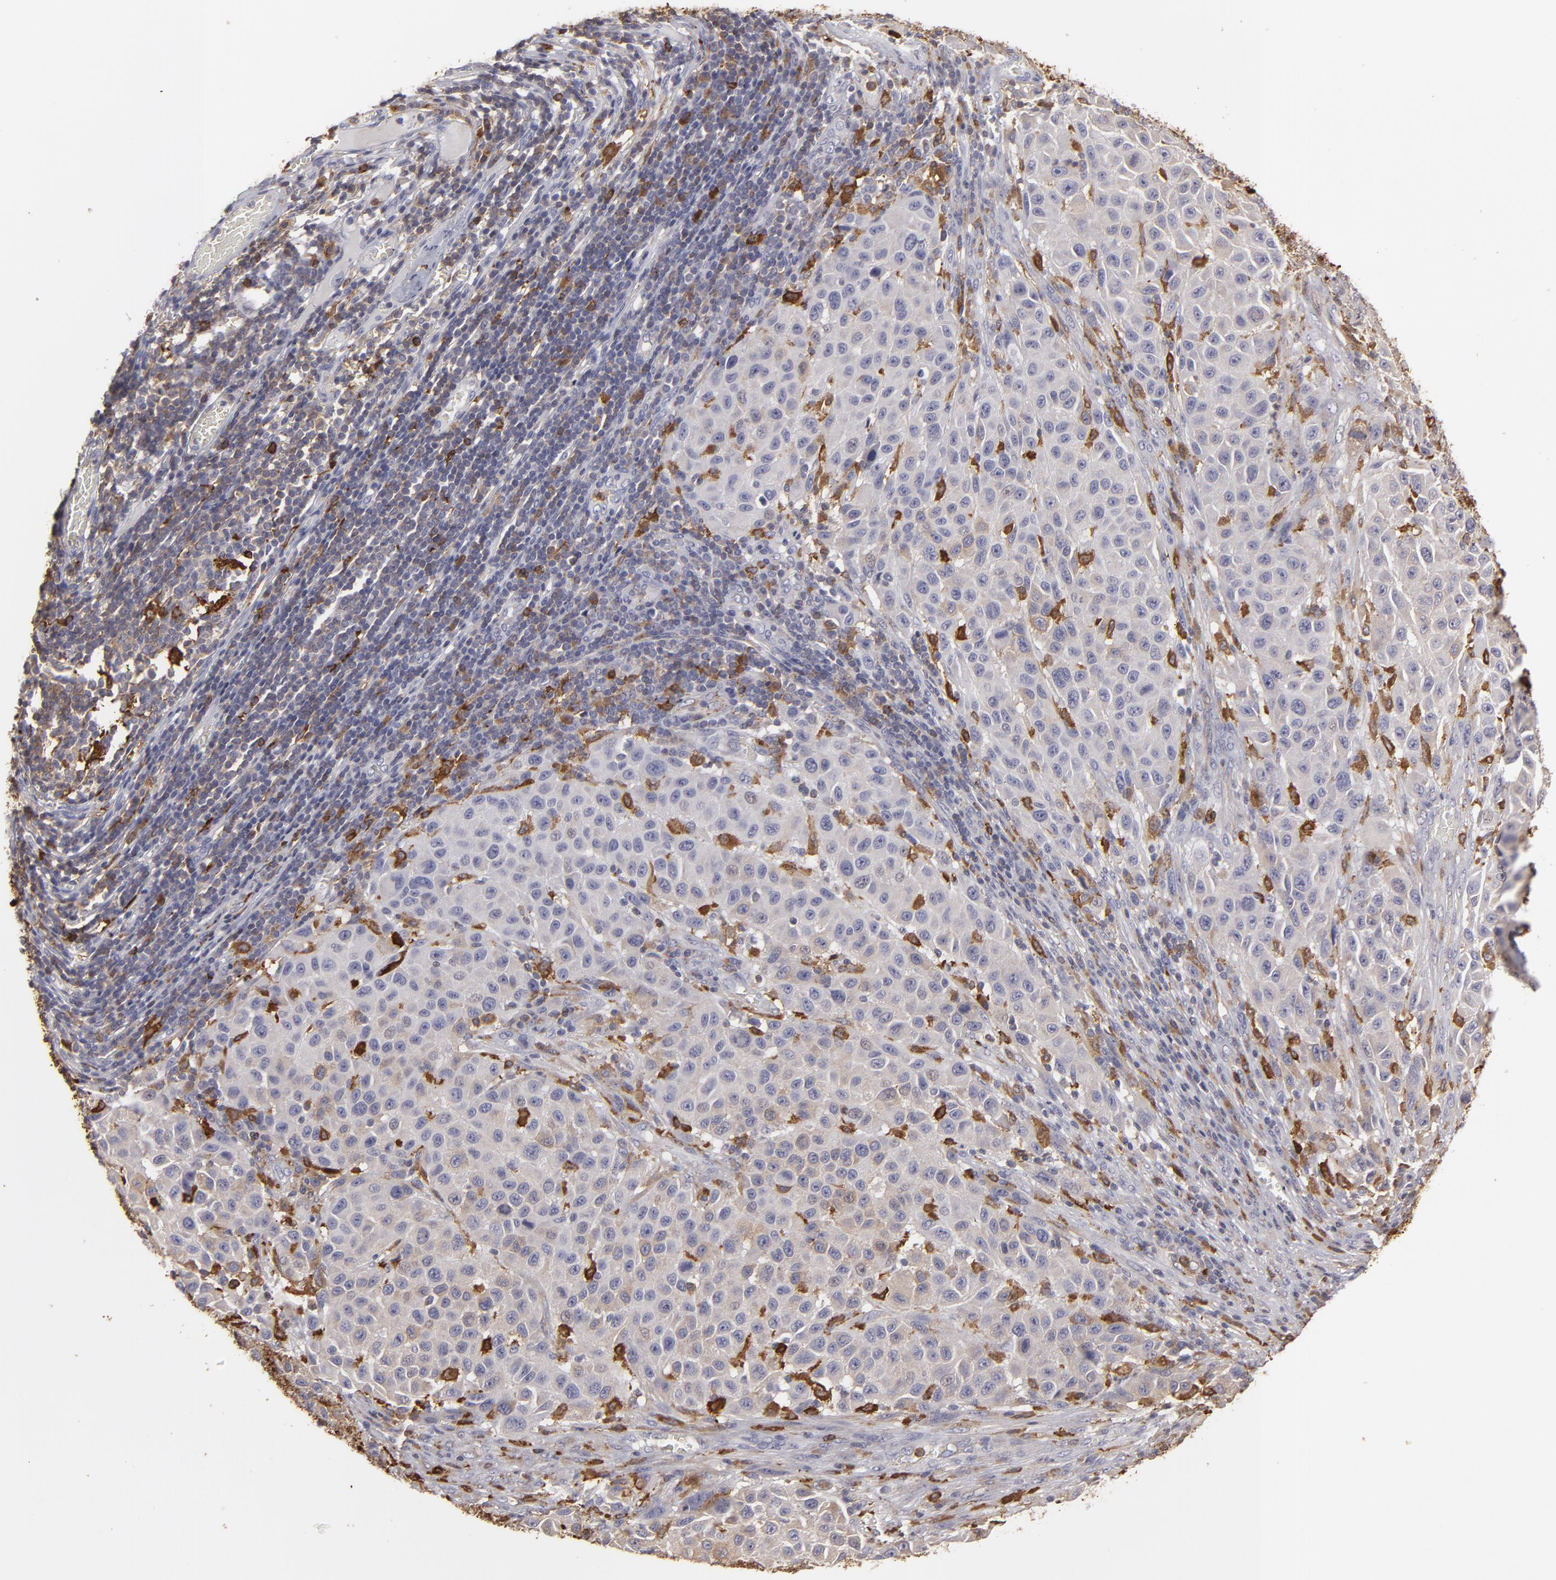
{"staining": {"intensity": "weak", "quantity": "25%-75%", "location": "cytoplasmic/membranous"}, "tissue": "melanoma", "cell_type": "Tumor cells", "image_type": "cancer", "snomed": [{"axis": "morphology", "description": "Malignant melanoma, Metastatic site"}, {"axis": "topography", "description": "Lymph node"}], "caption": "This is an image of IHC staining of malignant melanoma (metastatic site), which shows weak expression in the cytoplasmic/membranous of tumor cells.", "gene": "ODC1", "patient": {"sex": "male", "age": 61}}